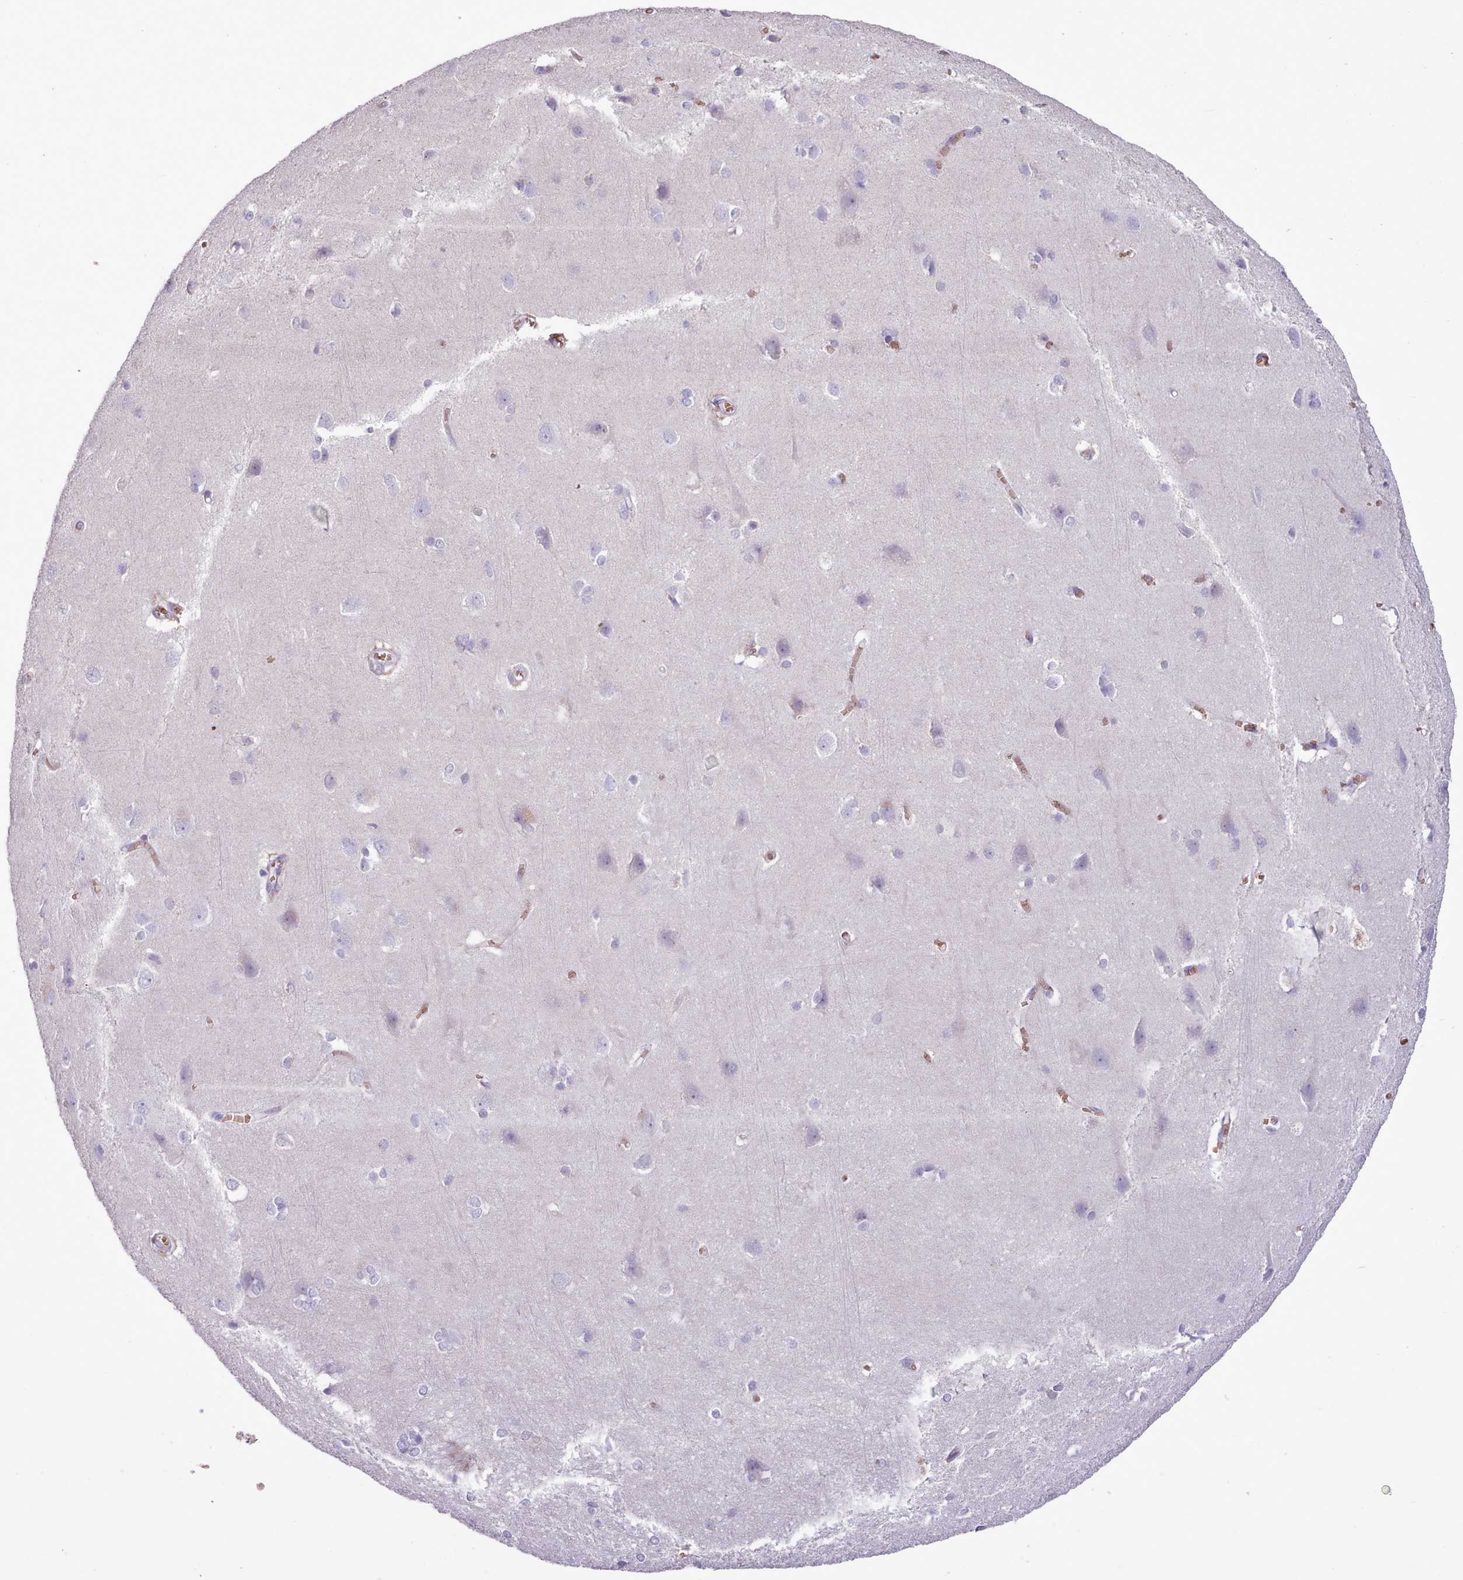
{"staining": {"intensity": "negative", "quantity": "none", "location": "none"}, "tissue": "cerebral cortex", "cell_type": "Endothelial cells", "image_type": "normal", "snomed": [{"axis": "morphology", "description": "Normal tissue, NOS"}, {"axis": "topography", "description": "Cerebral cortex"}], "caption": "Photomicrograph shows no significant protein positivity in endothelial cells of normal cerebral cortex.", "gene": "AK4P3", "patient": {"sex": "male", "age": 37}}